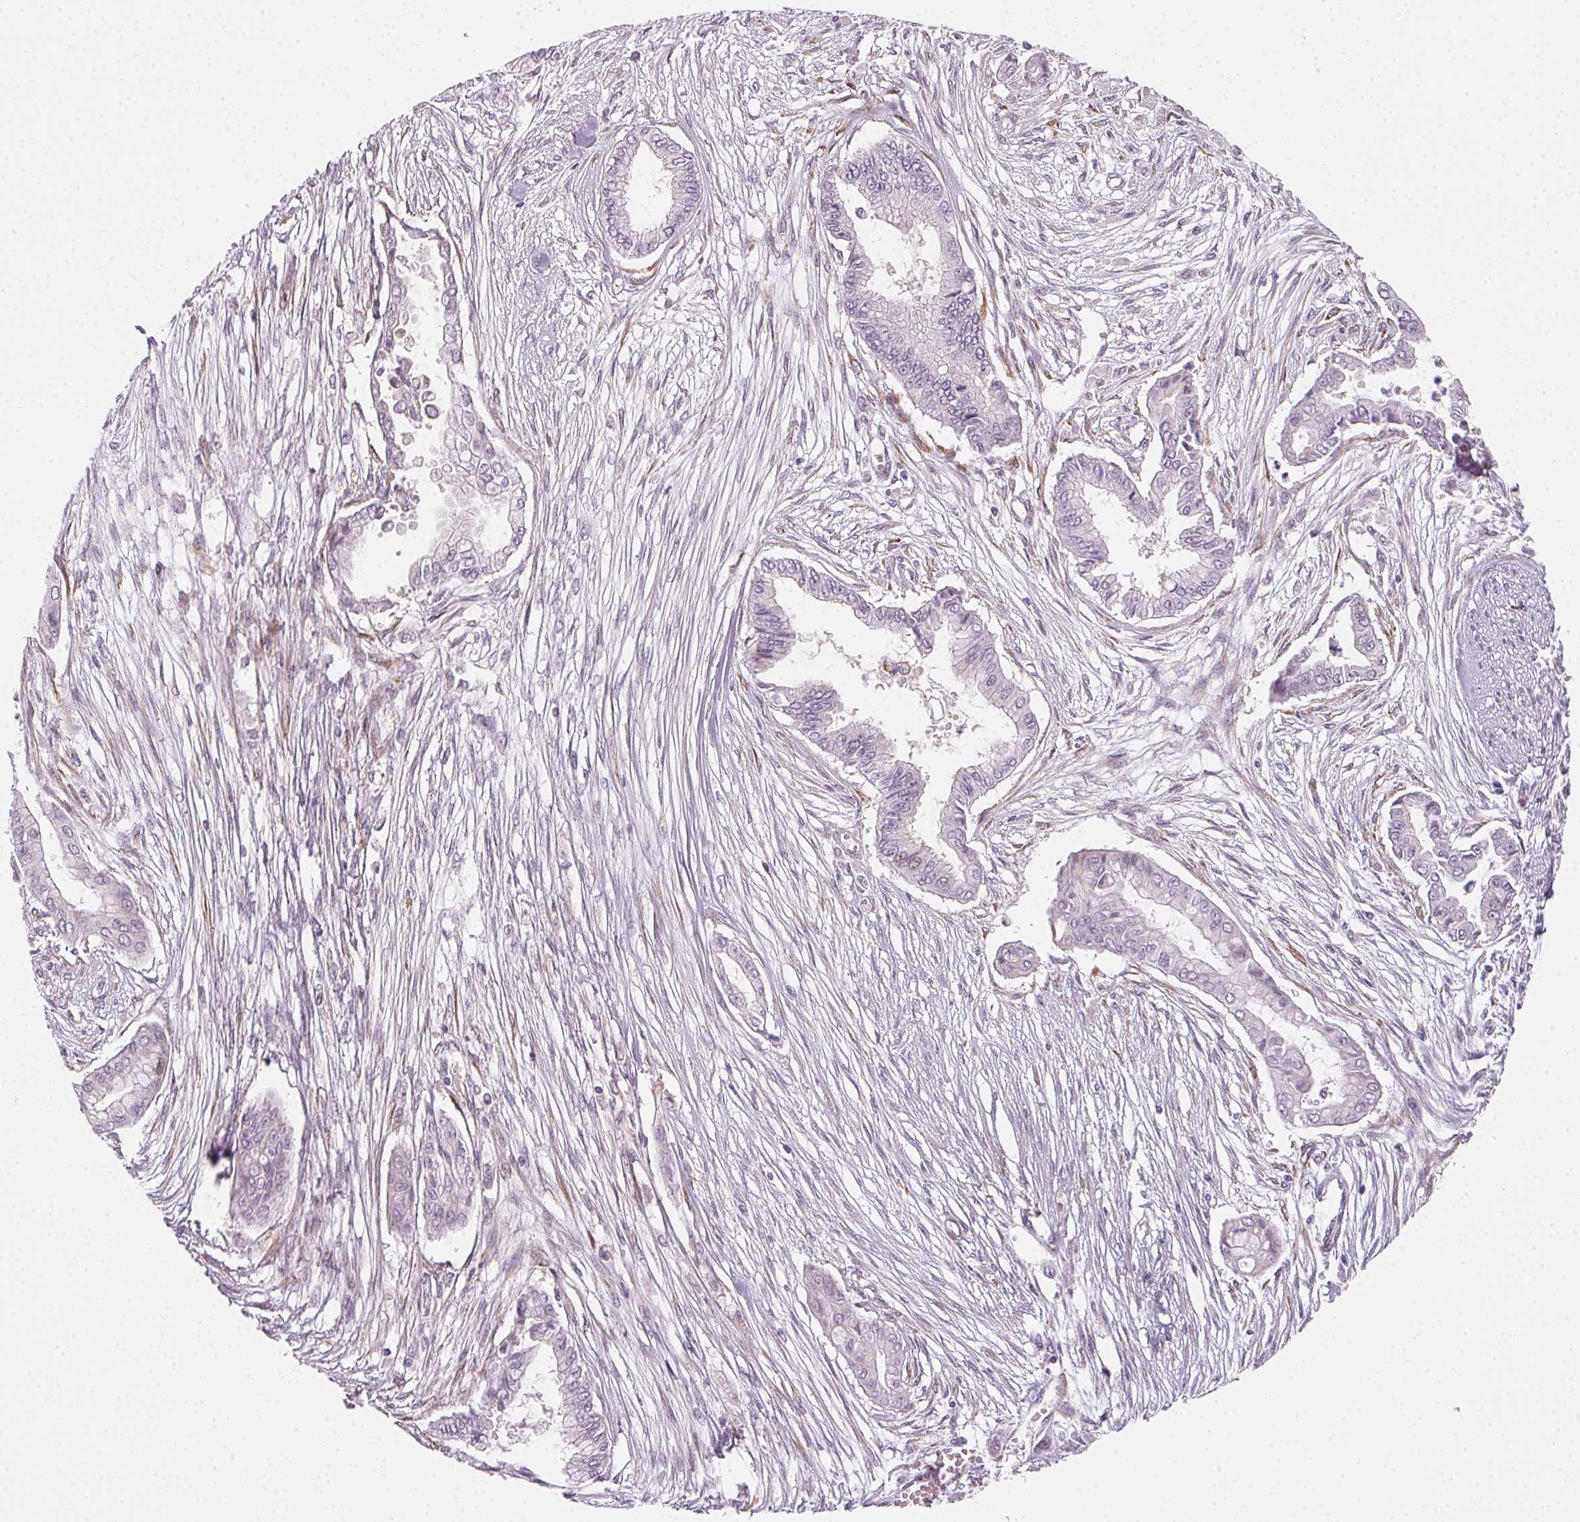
{"staining": {"intensity": "negative", "quantity": "none", "location": "none"}, "tissue": "pancreatic cancer", "cell_type": "Tumor cells", "image_type": "cancer", "snomed": [{"axis": "morphology", "description": "Adenocarcinoma, NOS"}, {"axis": "topography", "description": "Pancreas"}], "caption": "Protein analysis of pancreatic adenocarcinoma reveals no significant expression in tumor cells.", "gene": "CCDC96", "patient": {"sex": "female", "age": 68}}